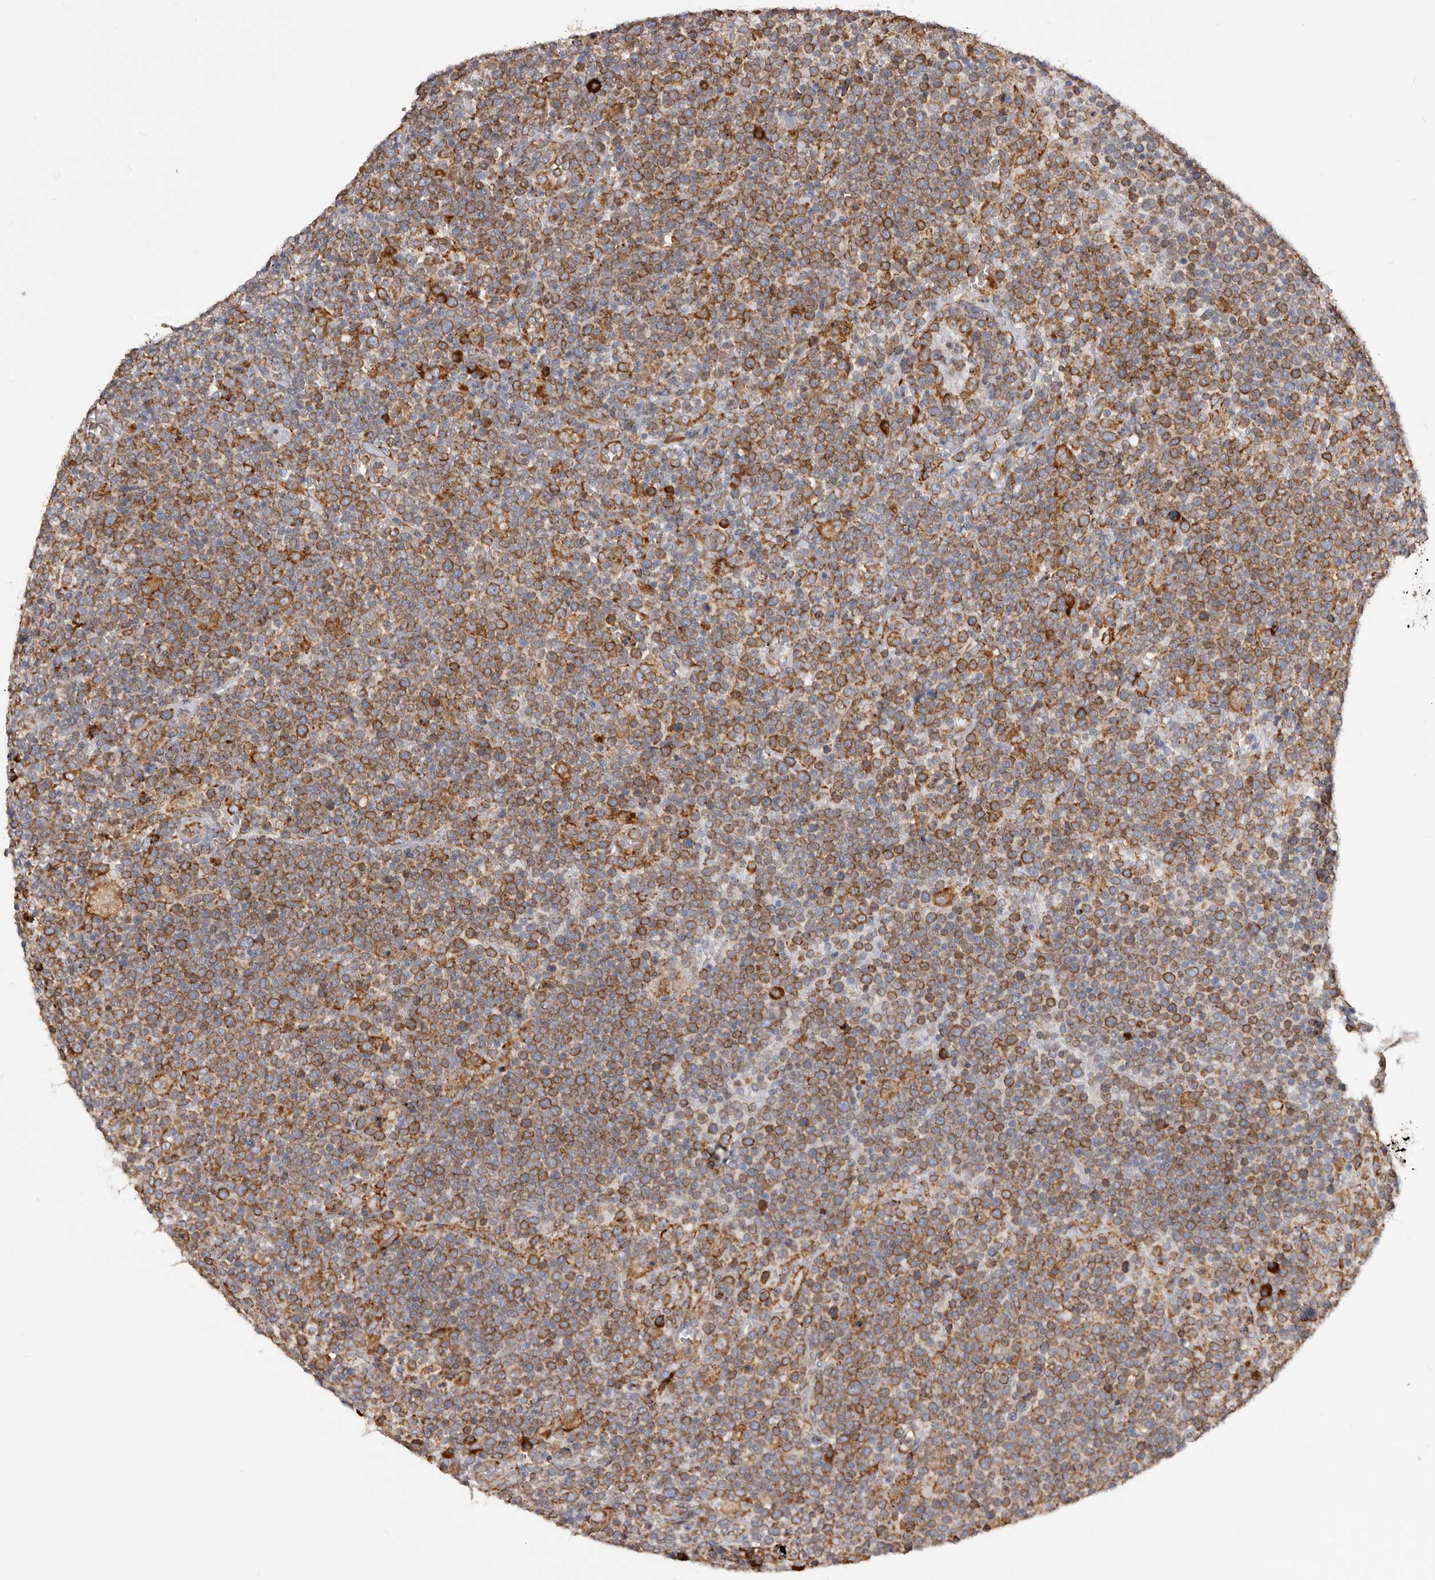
{"staining": {"intensity": "moderate", "quantity": ">75%", "location": "cytoplasmic/membranous"}, "tissue": "lymphoma", "cell_type": "Tumor cells", "image_type": "cancer", "snomed": [{"axis": "morphology", "description": "Malignant lymphoma, non-Hodgkin's type, High grade"}, {"axis": "topography", "description": "Lymph node"}], "caption": "Immunohistochemical staining of high-grade malignant lymphoma, non-Hodgkin's type displays moderate cytoplasmic/membranous protein positivity in approximately >75% of tumor cells.", "gene": "QRSL1", "patient": {"sex": "male", "age": 61}}